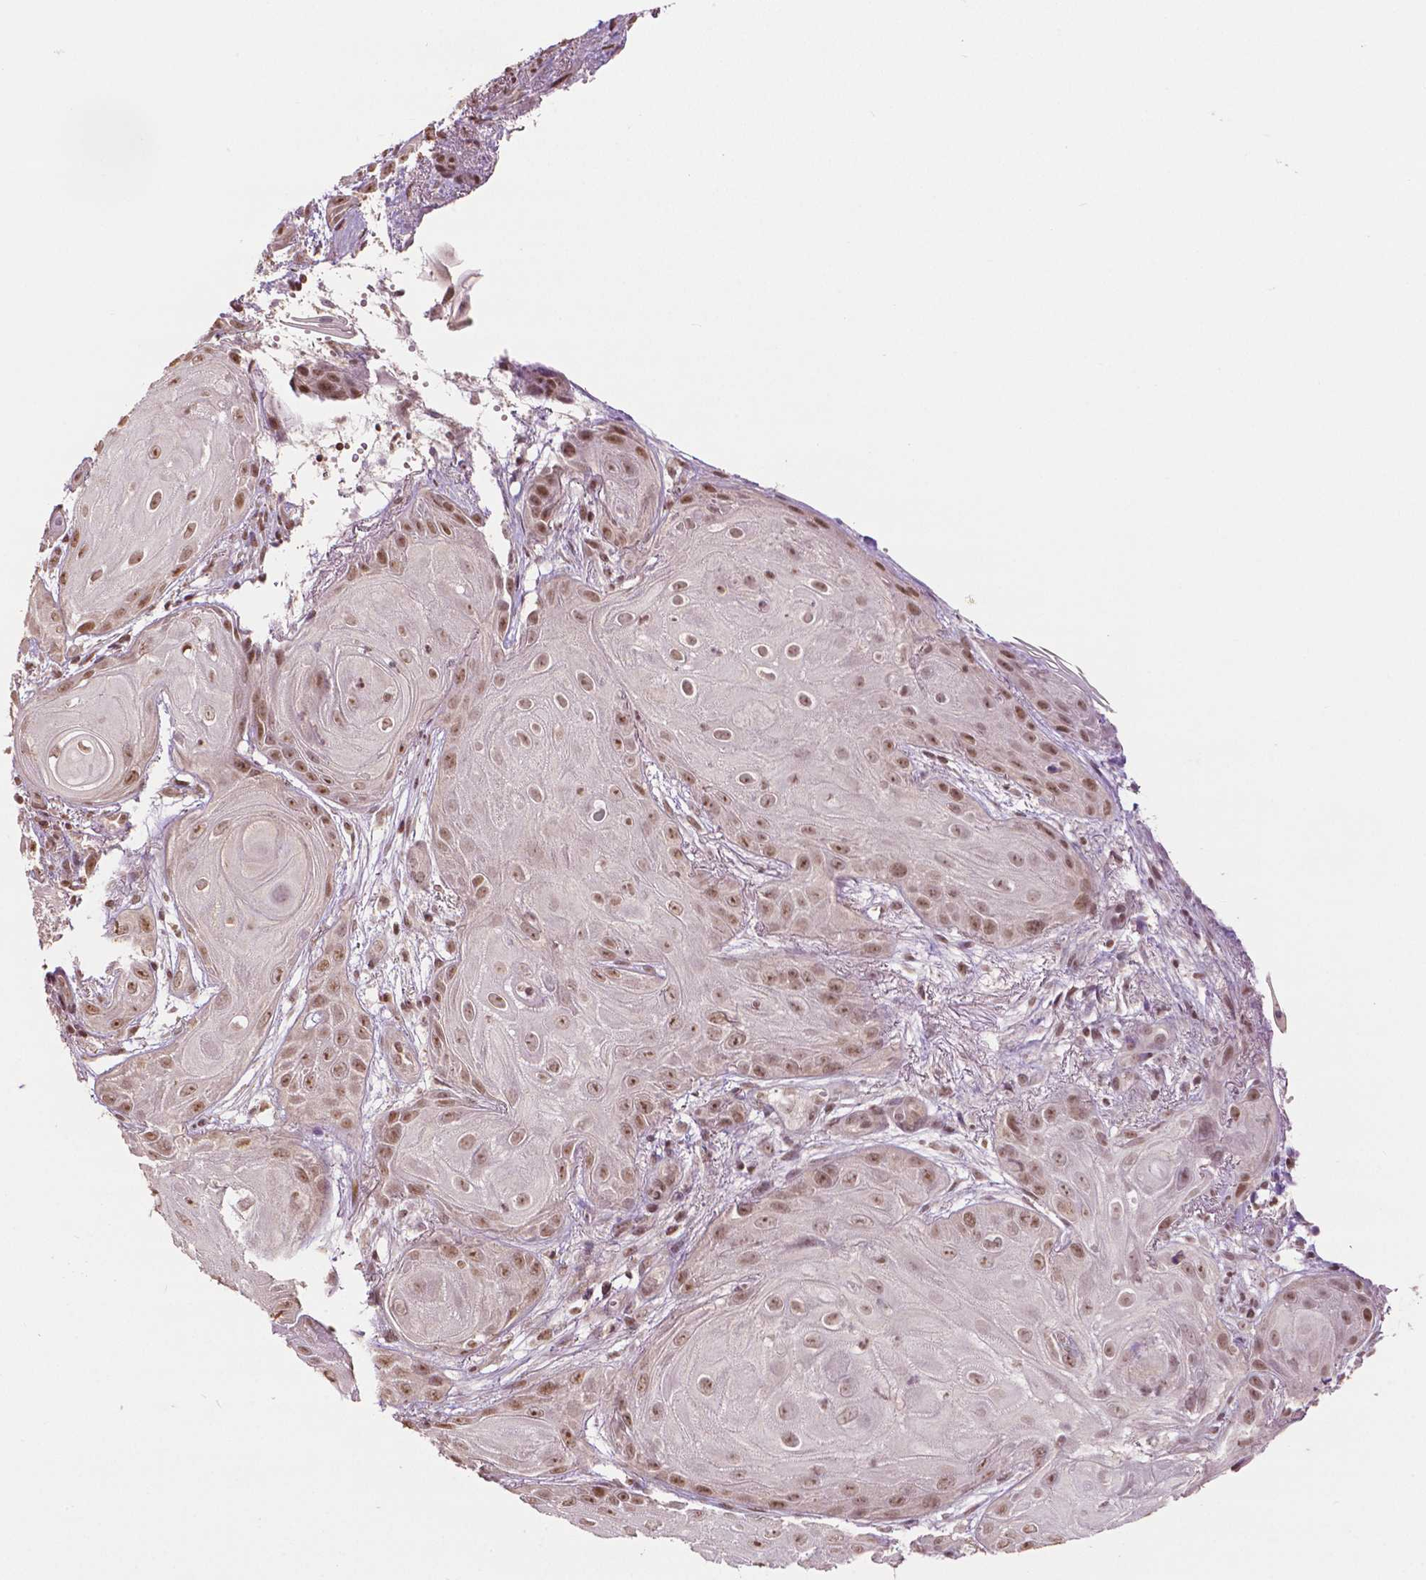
{"staining": {"intensity": "moderate", "quantity": ">75%", "location": "nuclear"}, "tissue": "skin cancer", "cell_type": "Tumor cells", "image_type": "cancer", "snomed": [{"axis": "morphology", "description": "Squamous cell carcinoma, NOS"}, {"axis": "topography", "description": "Skin"}], "caption": "Protein staining exhibits moderate nuclear staining in approximately >75% of tumor cells in skin cancer. The protein of interest is shown in brown color, while the nuclei are stained blue.", "gene": "DEK", "patient": {"sex": "male", "age": 62}}